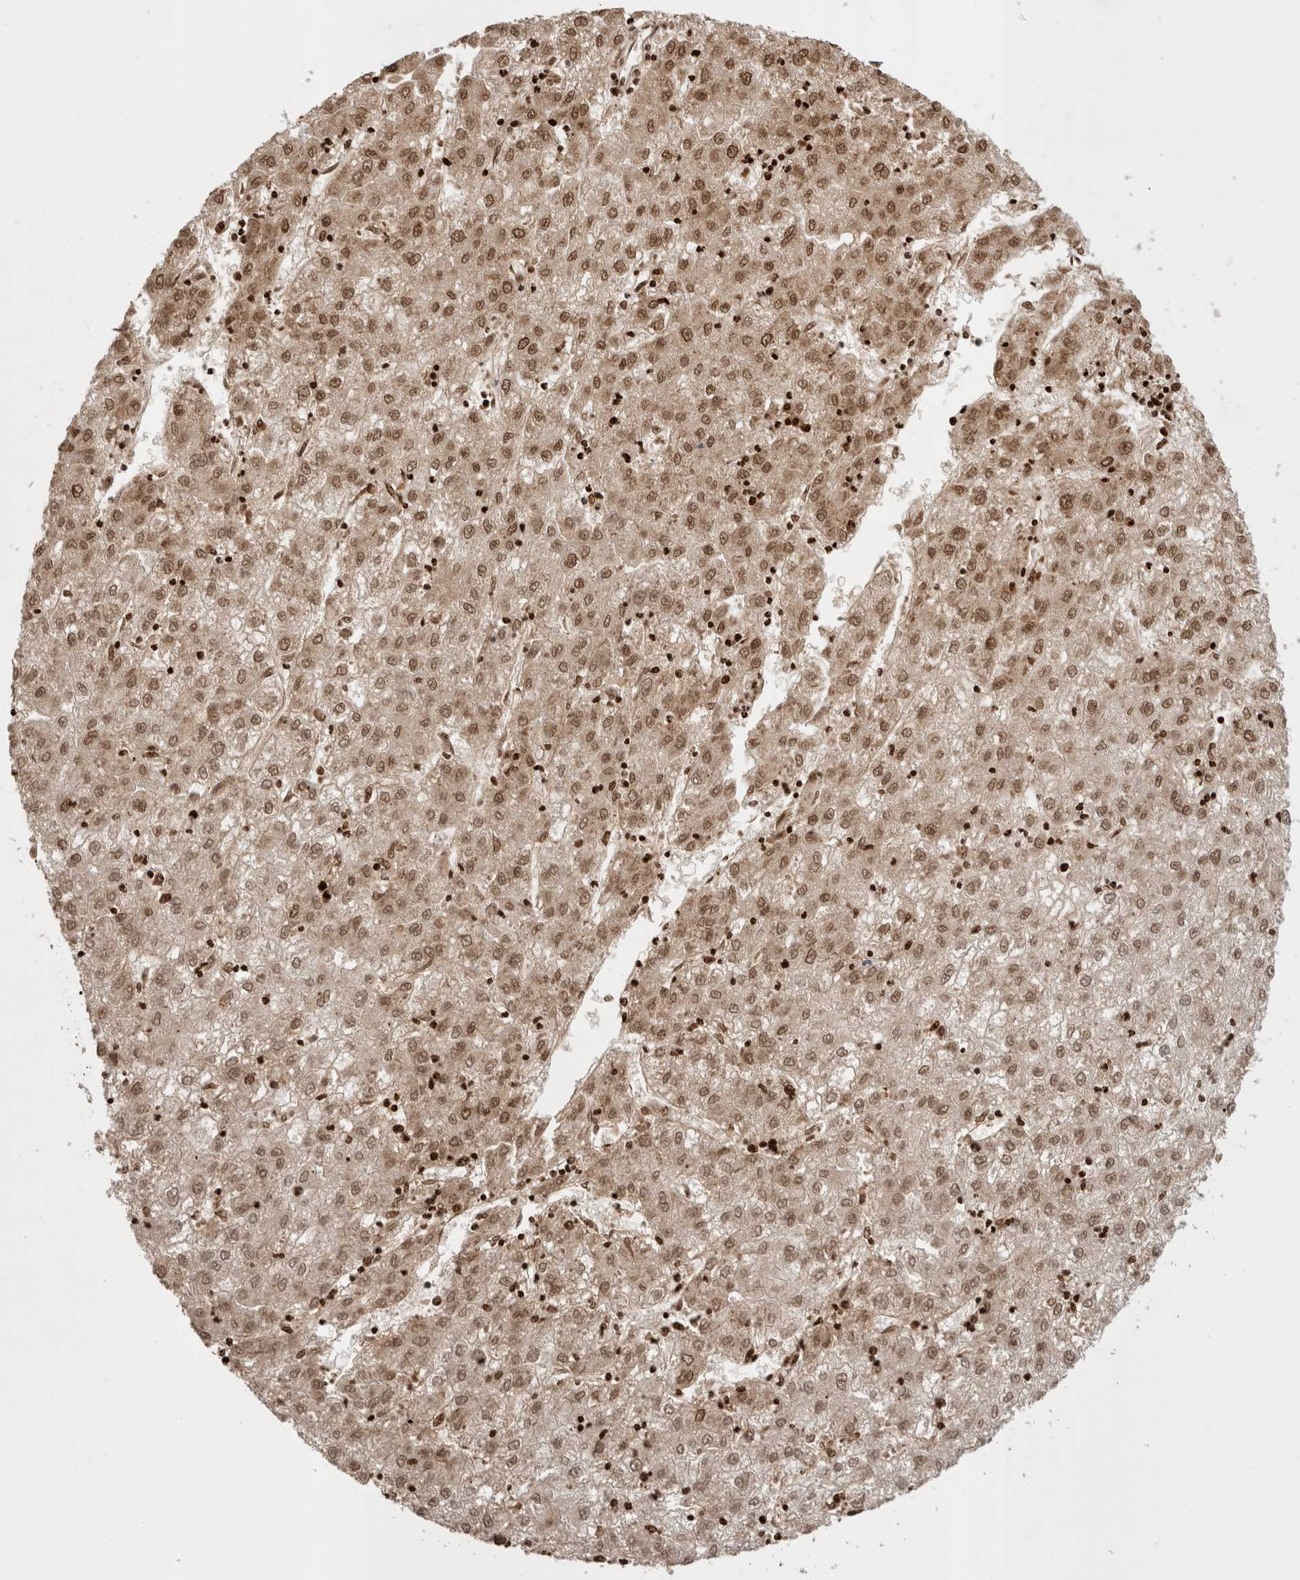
{"staining": {"intensity": "weak", "quantity": ">75%", "location": "cytoplasmic/membranous,nuclear"}, "tissue": "liver cancer", "cell_type": "Tumor cells", "image_type": "cancer", "snomed": [{"axis": "morphology", "description": "Carcinoma, Hepatocellular, NOS"}, {"axis": "topography", "description": "Liver"}], "caption": "This image shows immunohistochemistry staining of human hepatocellular carcinoma (liver), with low weak cytoplasmic/membranous and nuclear expression in about >75% of tumor cells.", "gene": "HSPG2", "patient": {"sex": "male", "age": 72}}